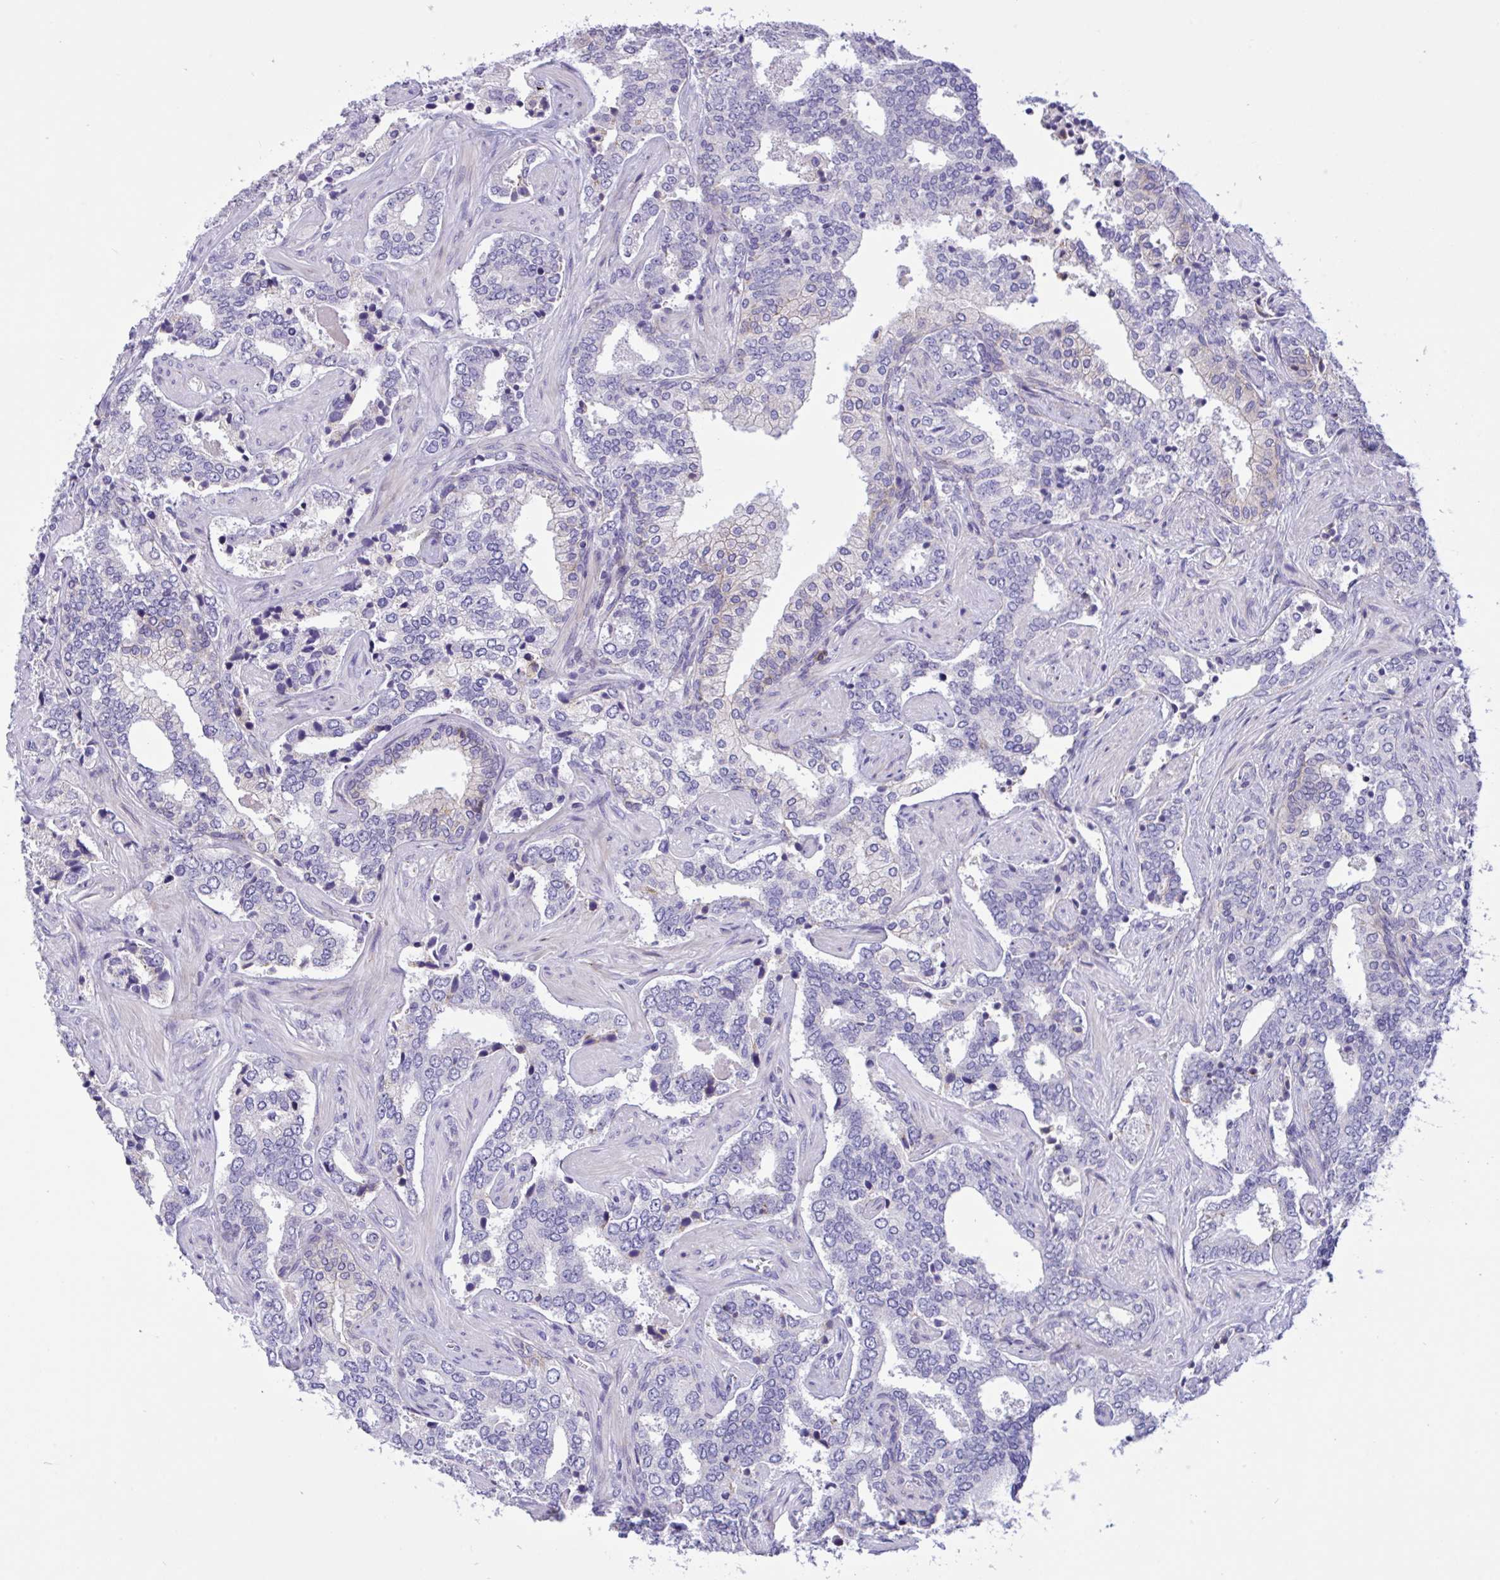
{"staining": {"intensity": "negative", "quantity": "none", "location": "none"}, "tissue": "prostate cancer", "cell_type": "Tumor cells", "image_type": "cancer", "snomed": [{"axis": "morphology", "description": "Adenocarcinoma, High grade"}, {"axis": "topography", "description": "Prostate"}], "caption": "The histopathology image exhibits no staining of tumor cells in adenocarcinoma (high-grade) (prostate). (Stains: DAB immunohistochemistry (IHC) with hematoxylin counter stain, Microscopy: brightfield microscopy at high magnification).", "gene": "DSC3", "patient": {"sex": "male", "age": 60}}